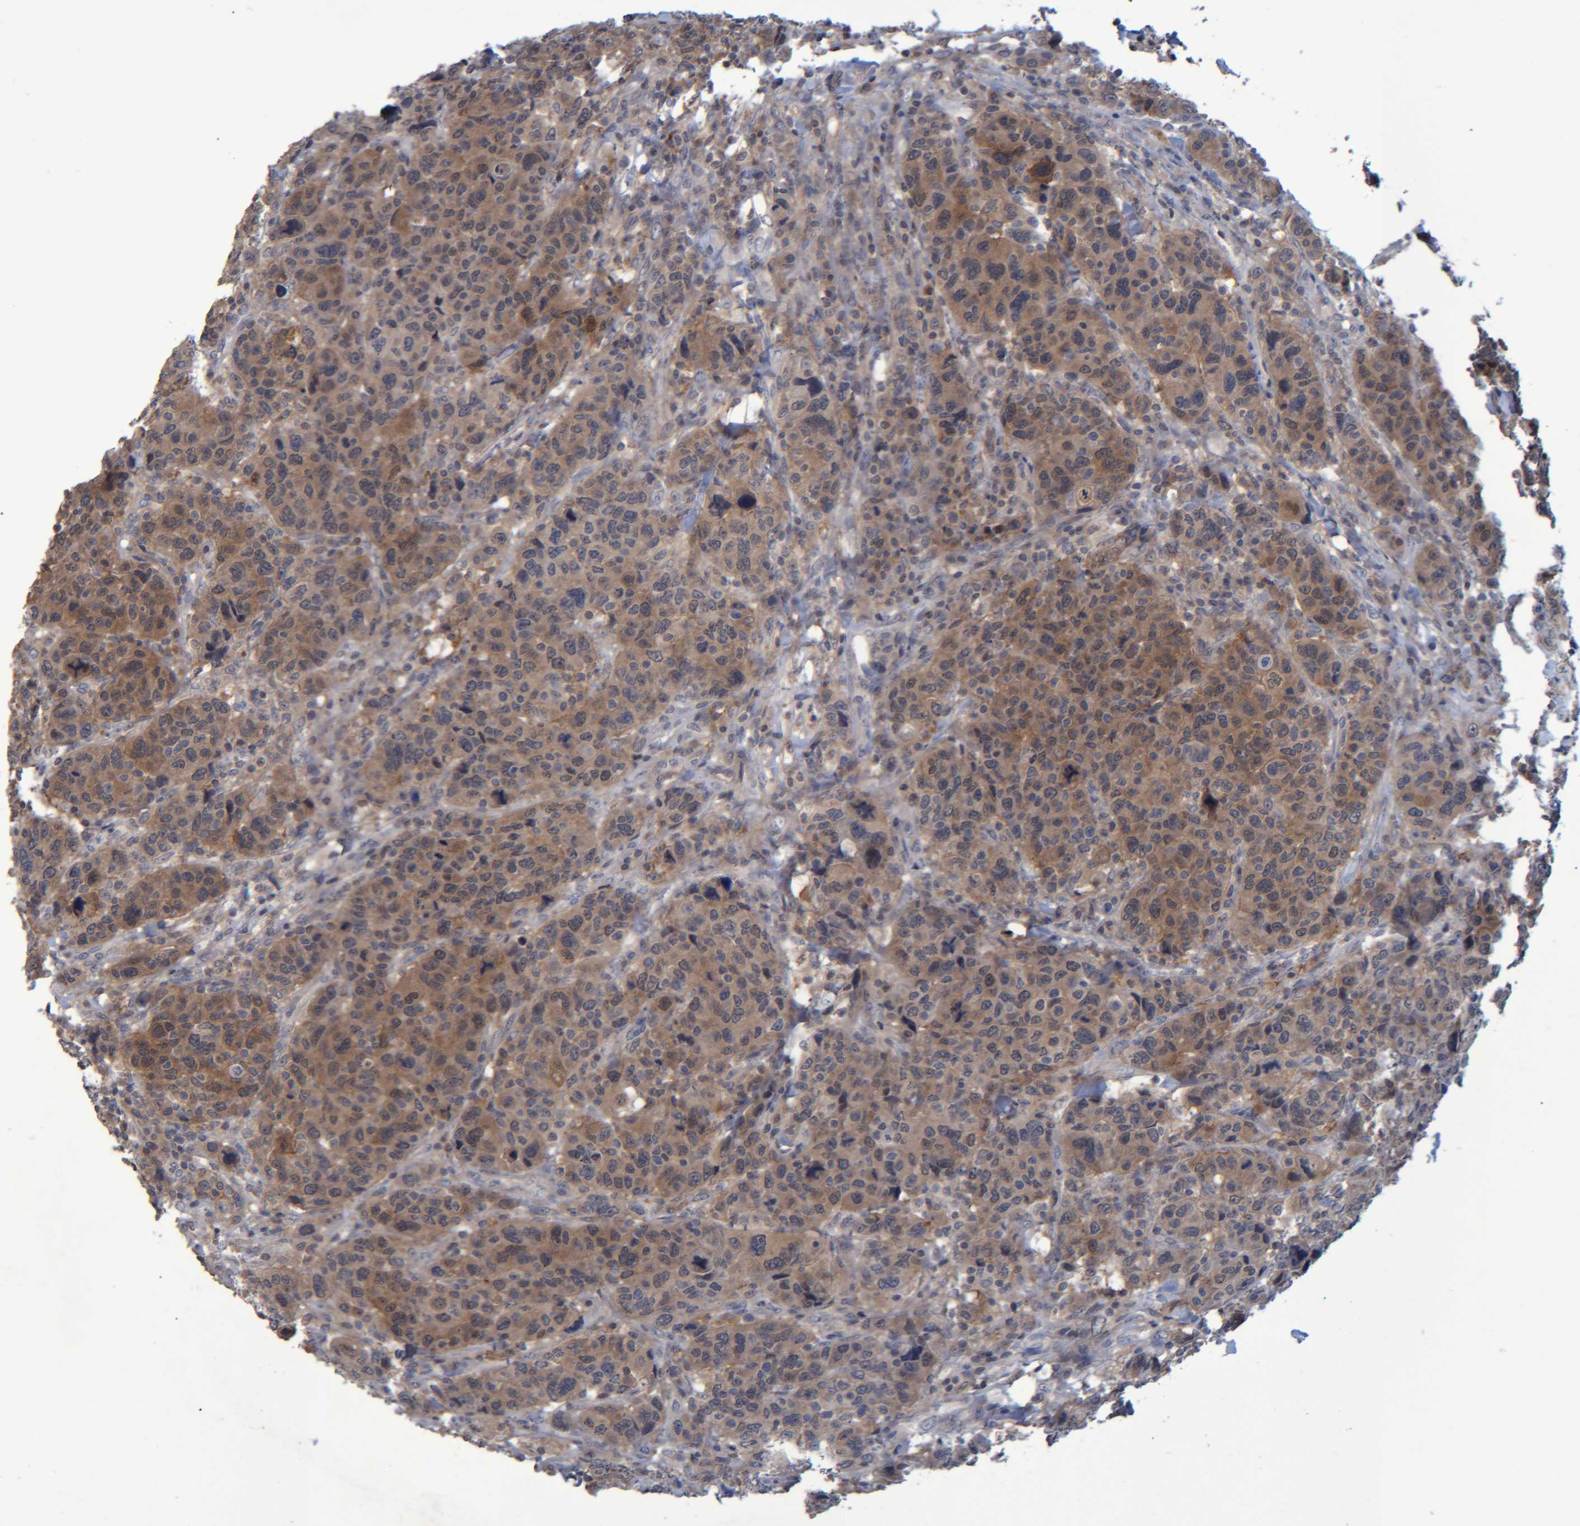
{"staining": {"intensity": "moderate", "quantity": ">75%", "location": "cytoplasmic/membranous"}, "tissue": "breast cancer", "cell_type": "Tumor cells", "image_type": "cancer", "snomed": [{"axis": "morphology", "description": "Duct carcinoma"}, {"axis": "topography", "description": "Breast"}], "caption": "Immunohistochemical staining of breast cancer (invasive ductal carcinoma) shows moderate cytoplasmic/membranous protein staining in about >75% of tumor cells. (IHC, brightfield microscopy, high magnification).", "gene": "PCYT2", "patient": {"sex": "female", "age": 37}}